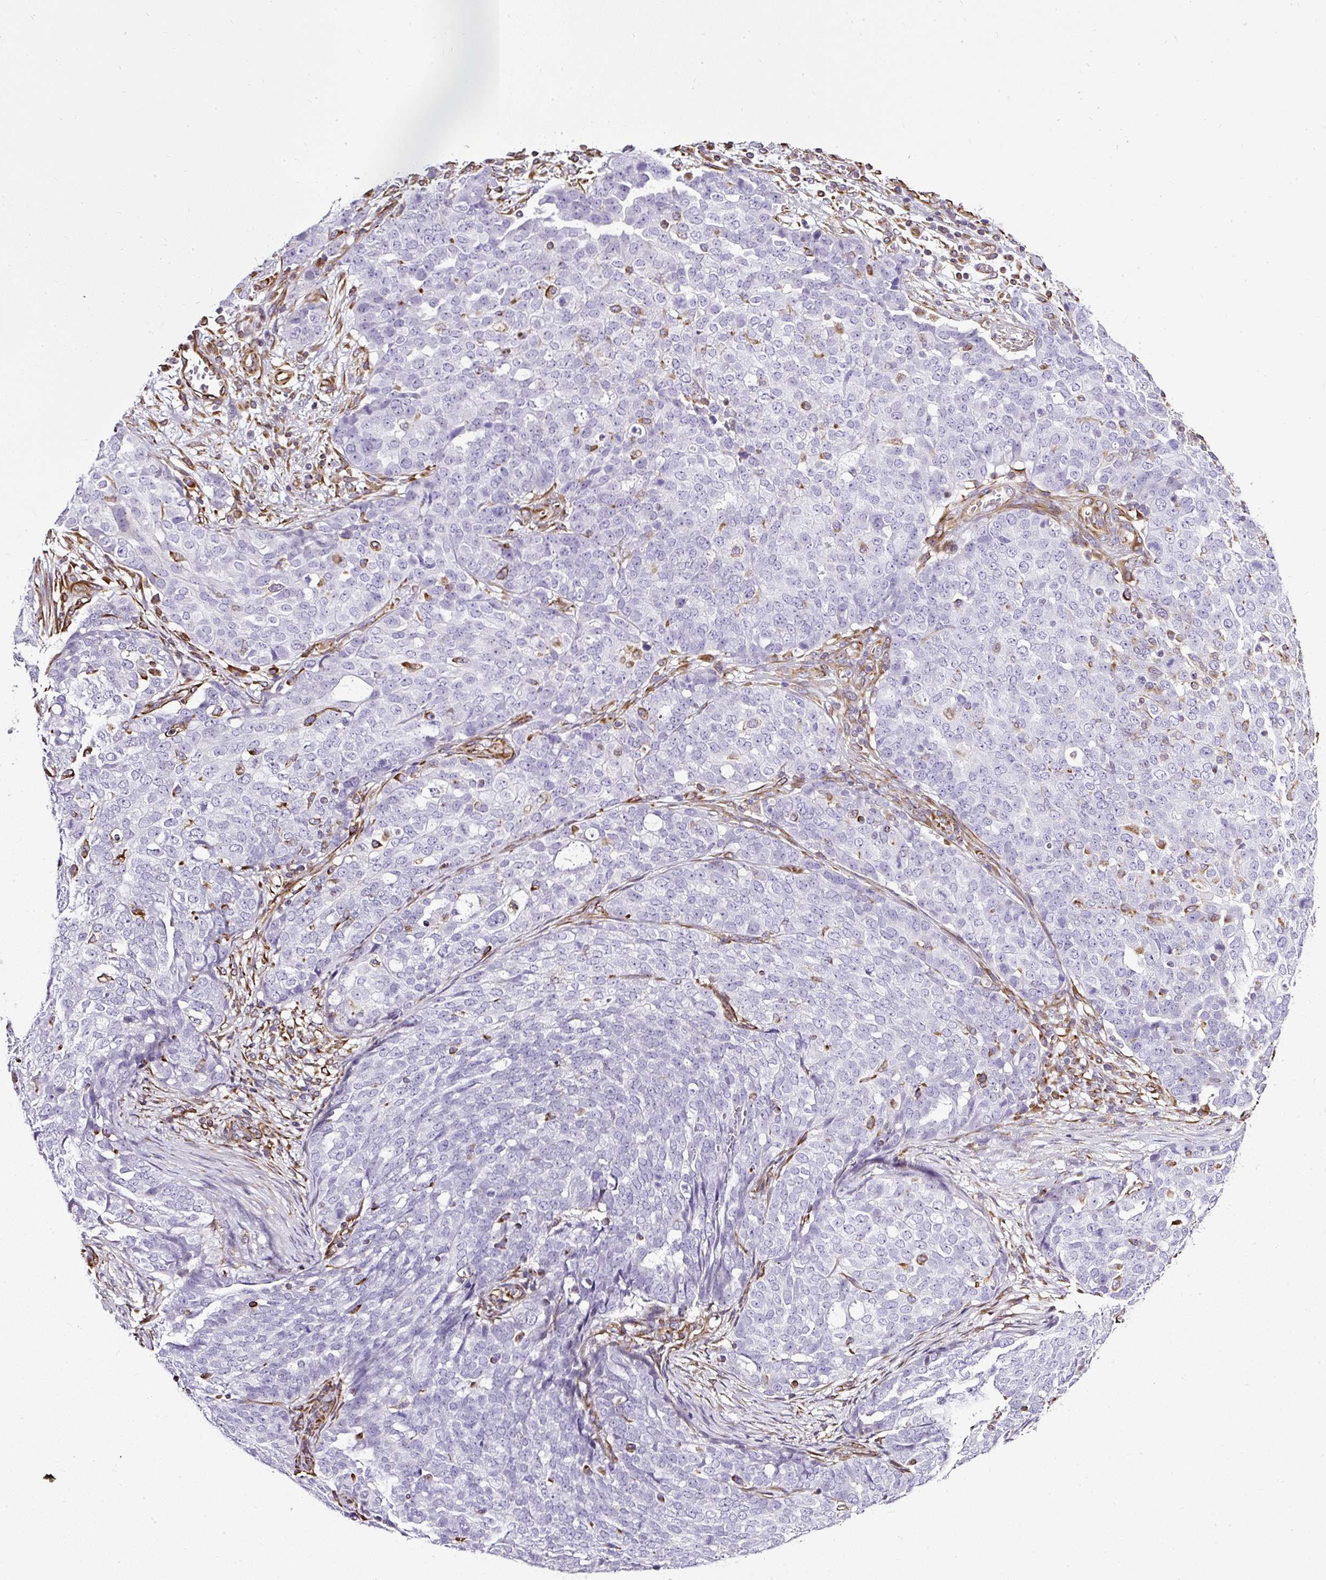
{"staining": {"intensity": "negative", "quantity": "none", "location": "none"}, "tissue": "ovarian cancer", "cell_type": "Tumor cells", "image_type": "cancer", "snomed": [{"axis": "morphology", "description": "Cystadenocarcinoma, serous, NOS"}, {"axis": "topography", "description": "Soft tissue"}, {"axis": "topography", "description": "Ovary"}], "caption": "Tumor cells are negative for protein expression in human ovarian serous cystadenocarcinoma.", "gene": "PLS1", "patient": {"sex": "female", "age": 57}}